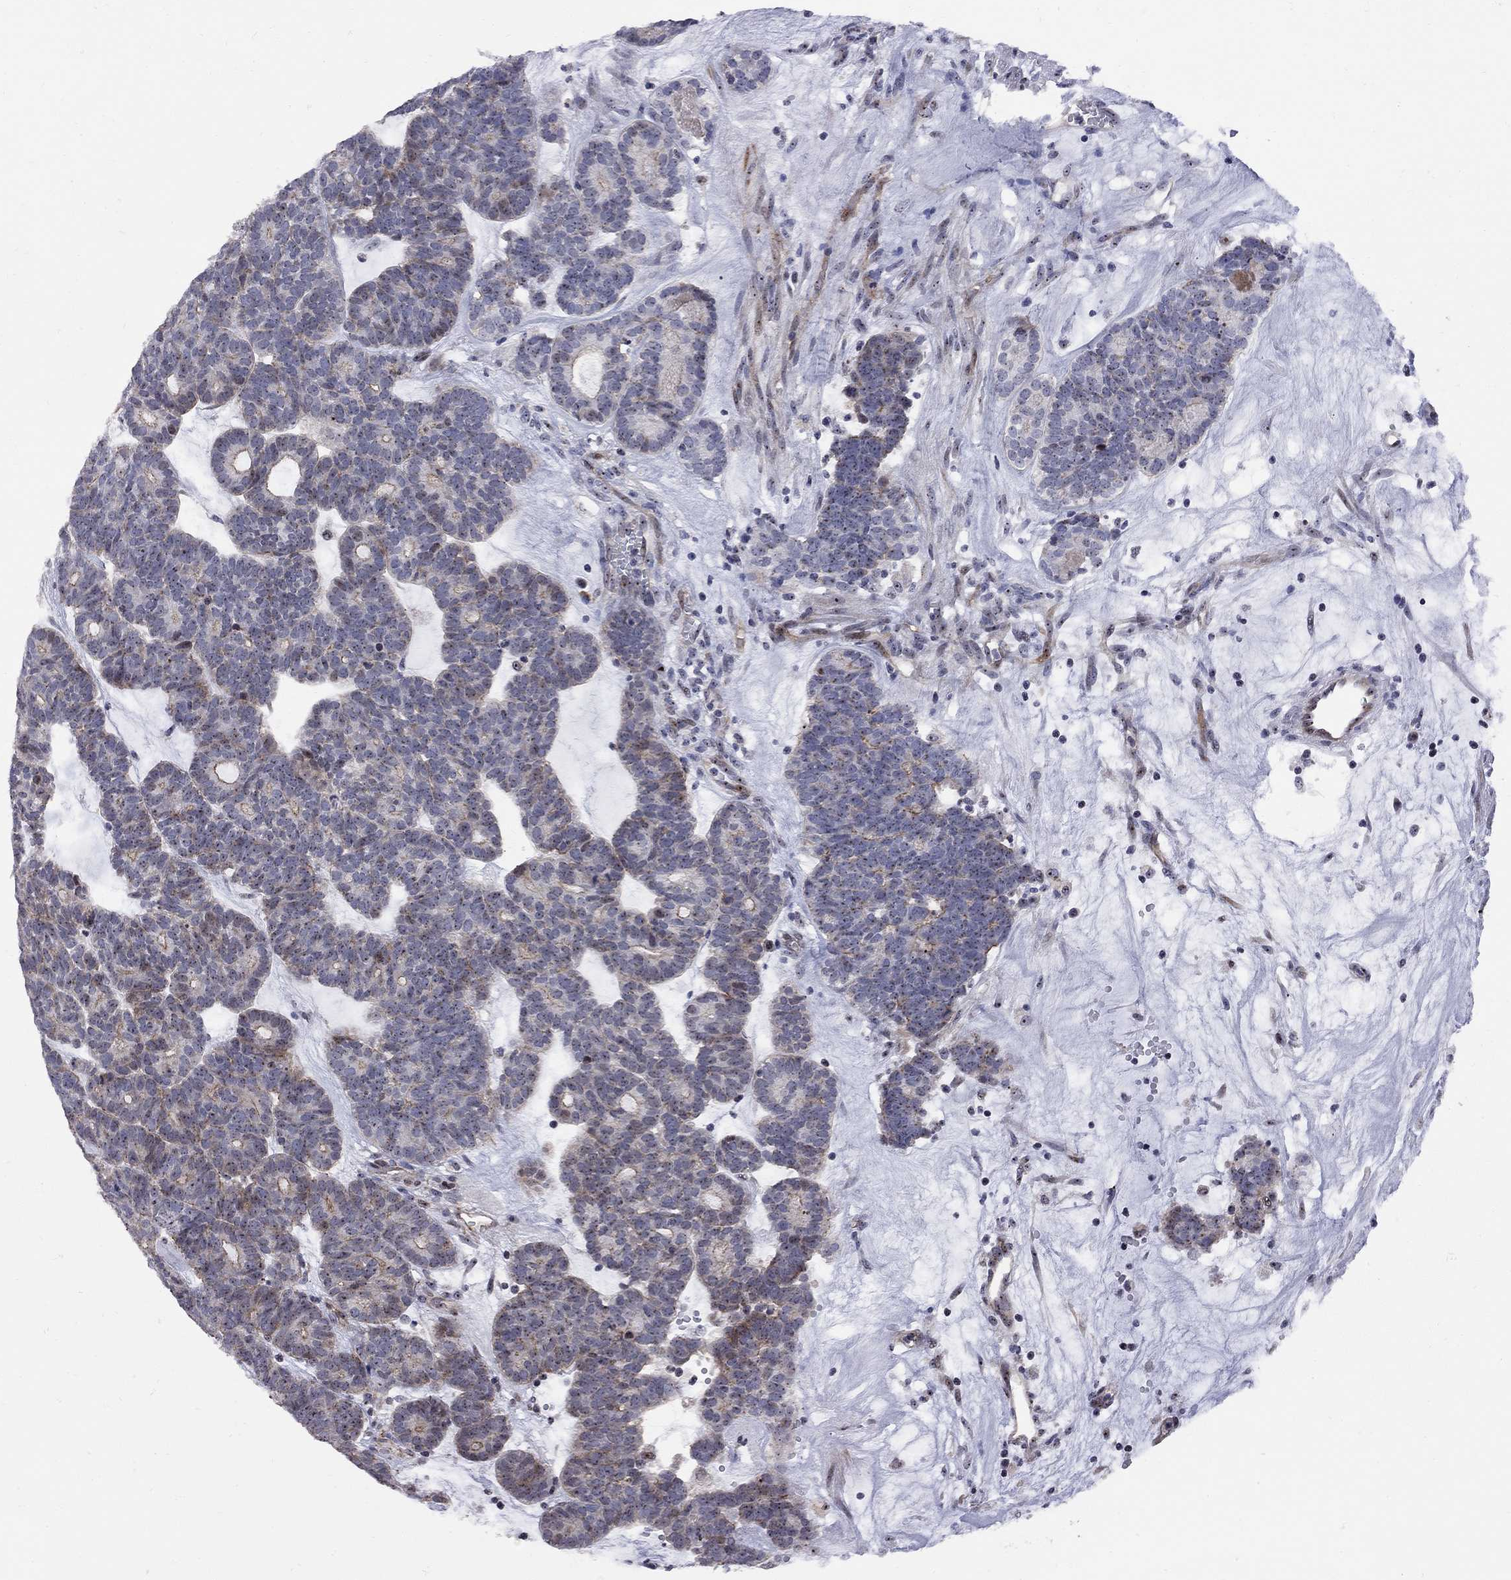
{"staining": {"intensity": "negative", "quantity": "none", "location": "none"}, "tissue": "head and neck cancer", "cell_type": "Tumor cells", "image_type": "cancer", "snomed": [{"axis": "morphology", "description": "Adenocarcinoma, NOS"}, {"axis": "topography", "description": "Head-Neck"}], "caption": "A high-resolution photomicrograph shows immunohistochemistry staining of head and neck cancer, which shows no significant expression in tumor cells.", "gene": "DHX33", "patient": {"sex": "female", "age": 81}}